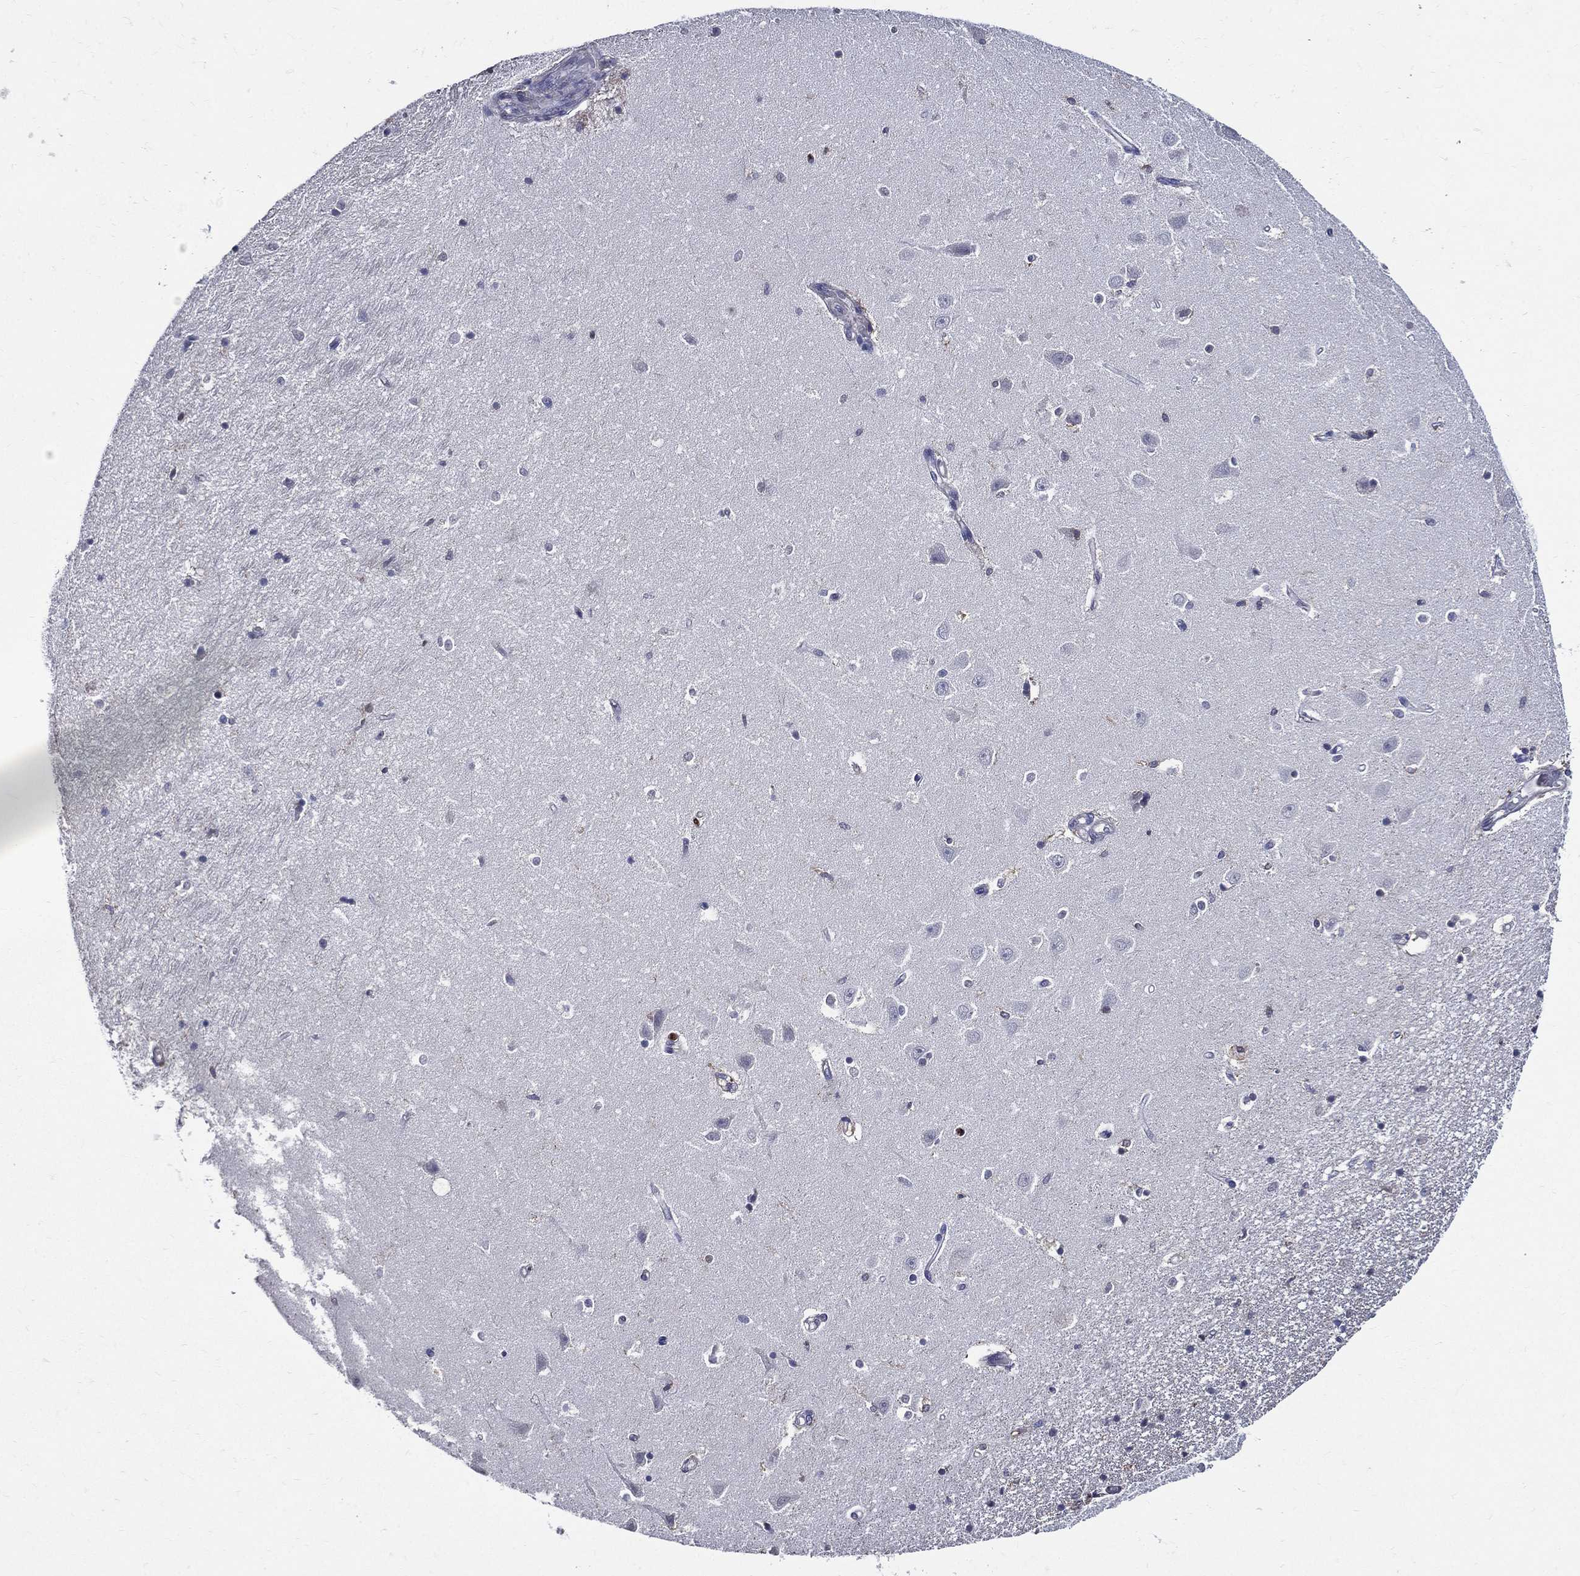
{"staining": {"intensity": "negative", "quantity": "none", "location": "none"}, "tissue": "hippocampus", "cell_type": "Glial cells", "image_type": "normal", "snomed": [{"axis": "morphology", "description": "Normal tissue, NOS"}, {"axis": "topography", "description": "Hippocampus"}], "caption": "This is a micrograph of IHC staining of normal hippocampus, which shows no staining in glial cells. (Stains: DAB (3,3'-diaminobenzidine) IHC with hematoxylin counter stain, Microscopy: brightfield microscopy at high magnification).", "gene": "GPR171", "patient": {"sex": "female", "age": 64}}